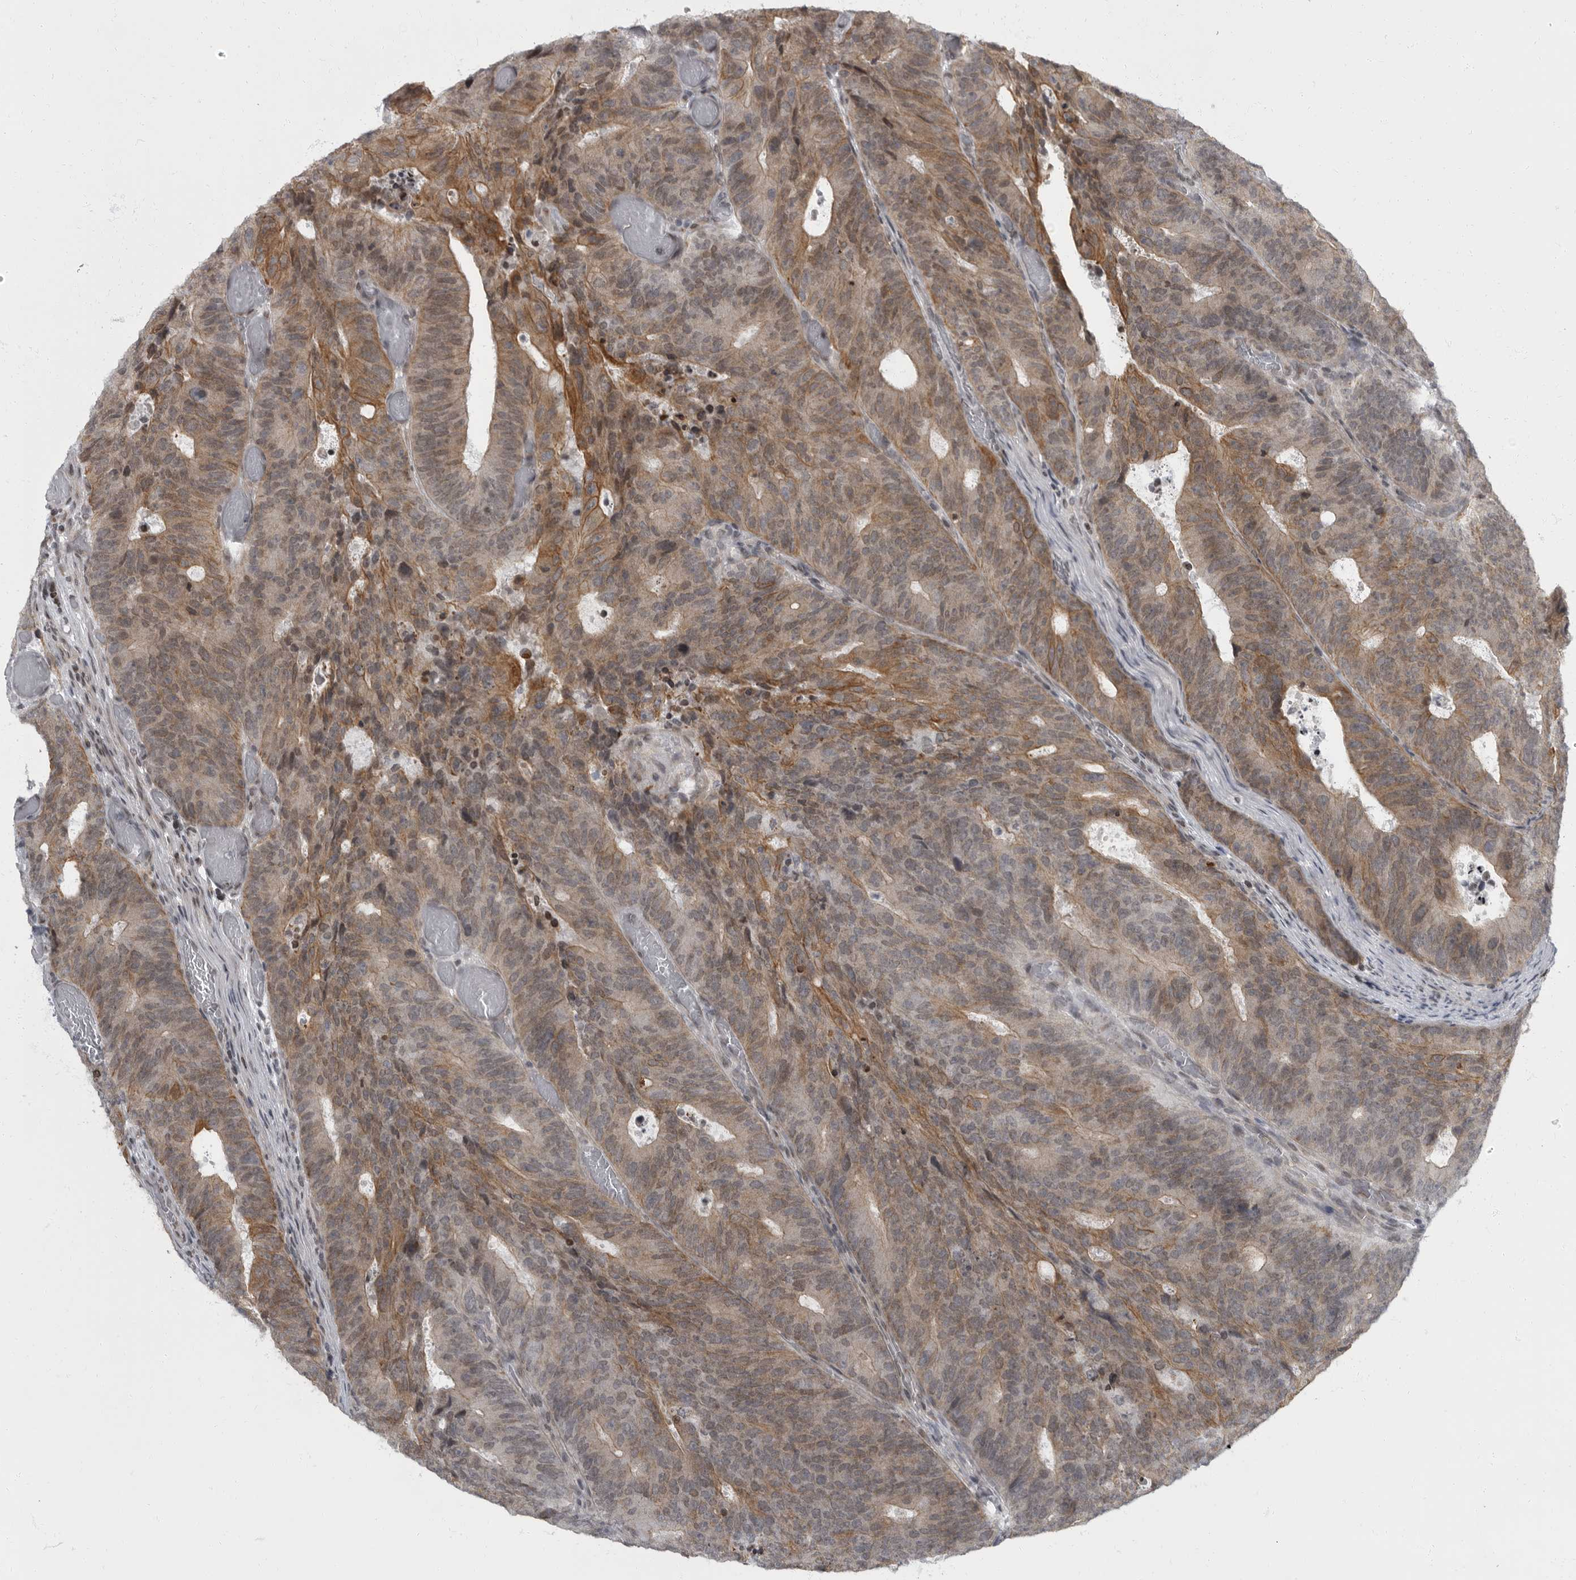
{"staining": {"intensity": "moderate", "quantity": ">75%", "location": "cytoplasmic/membranous"}, "tissue": "colorectal cancer", "cell_type": "Tumor cells", "image_type": "cancer", "snomed": [{"axis": "morphology", "description": "Adenocarcinoma, NOS"}, {"axis": "topography", "description": "Colon"}], "caption": "Protein staining of adenocarcinoma (colorectal) tissue demonstrates moderate cytoplasmic/membranous staining in about >75% of tumor cells. (brown staining indicates protein expression, while blue staining denotes nuclei).", "gene": "EVI5", "patient": {"sex": "male", "age": 87}}